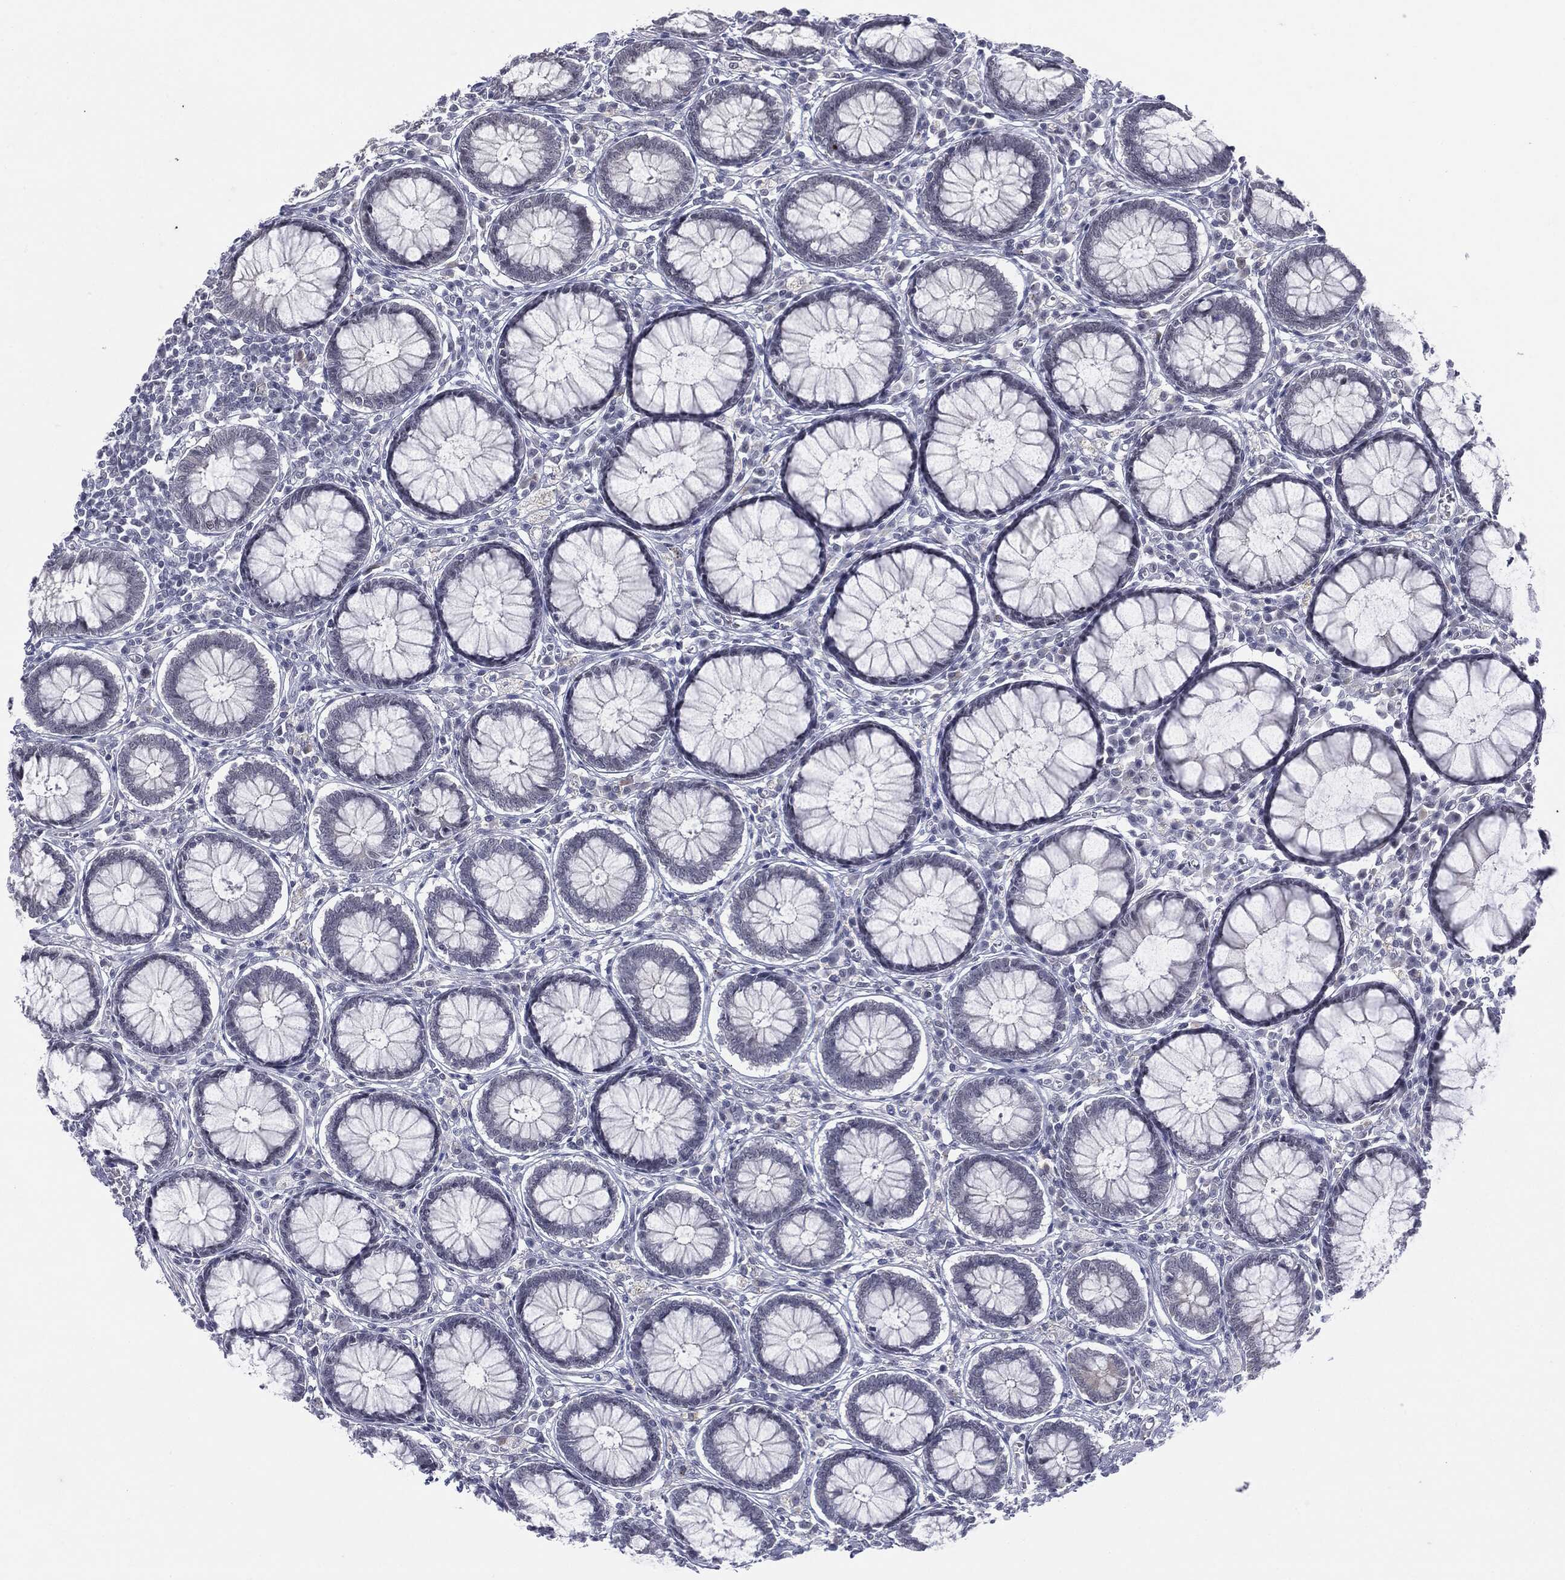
{"staining": {"intensity": "negative", "quantity": "none", "location": "none"}, "tissue": "colon", "cell_type": "Endothelial cells", "image_type": "normal", "snomed": [{"axis": "morphology", "description": "Normal tissue, NOS"}, {"axis": "topography", "description": "Colon"}], "caption": "A high-resolution image shows immunohistochemistry (IHC) staining of unremarkable colon, which shows no significant staining in endothelial cells.", "gene": "SLC5A5", "patient": {"sex": "male", "age": 65}}